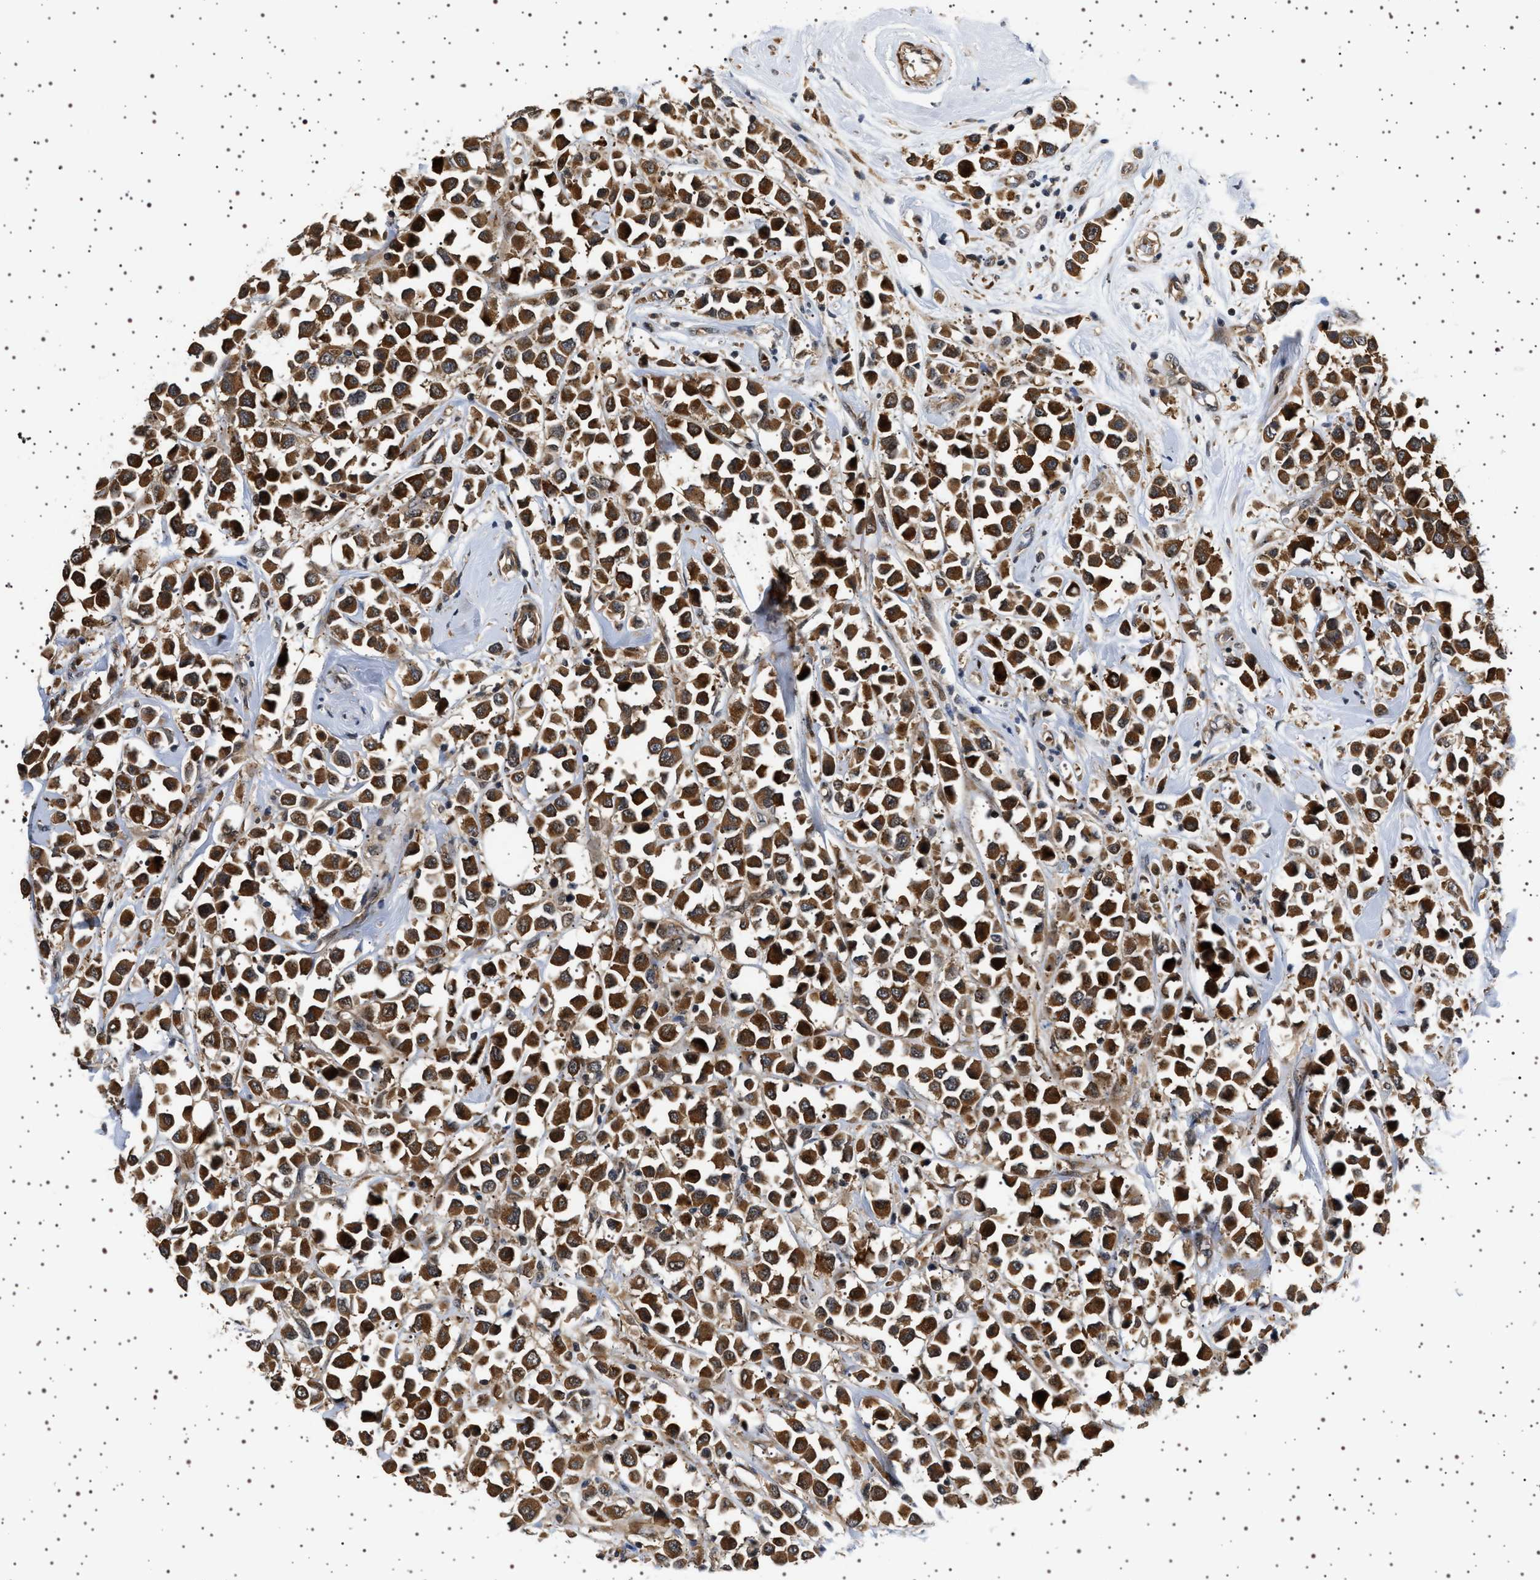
{"staining": {"intensity": "strong", "quantity": ">75%", "location": "cytoplasmic/membranous"}, "tissue": "breast cancer", "cell_type": "Tumor cells", "image_type": "cancer", "snomed": [{"axis": "morphology", "description": "Duct carcinoma"}, {"axis": "topography", "description": "Breast"}], "caption": "DAB immunohistochemical staining of breast cancer (invasive ductal carcinoma) shows strong cytoplasmic/membranous protein staining in about >75% of tumor cells.", "gene": "BAG3", "patient": {"sex": "female", "age": 61}}